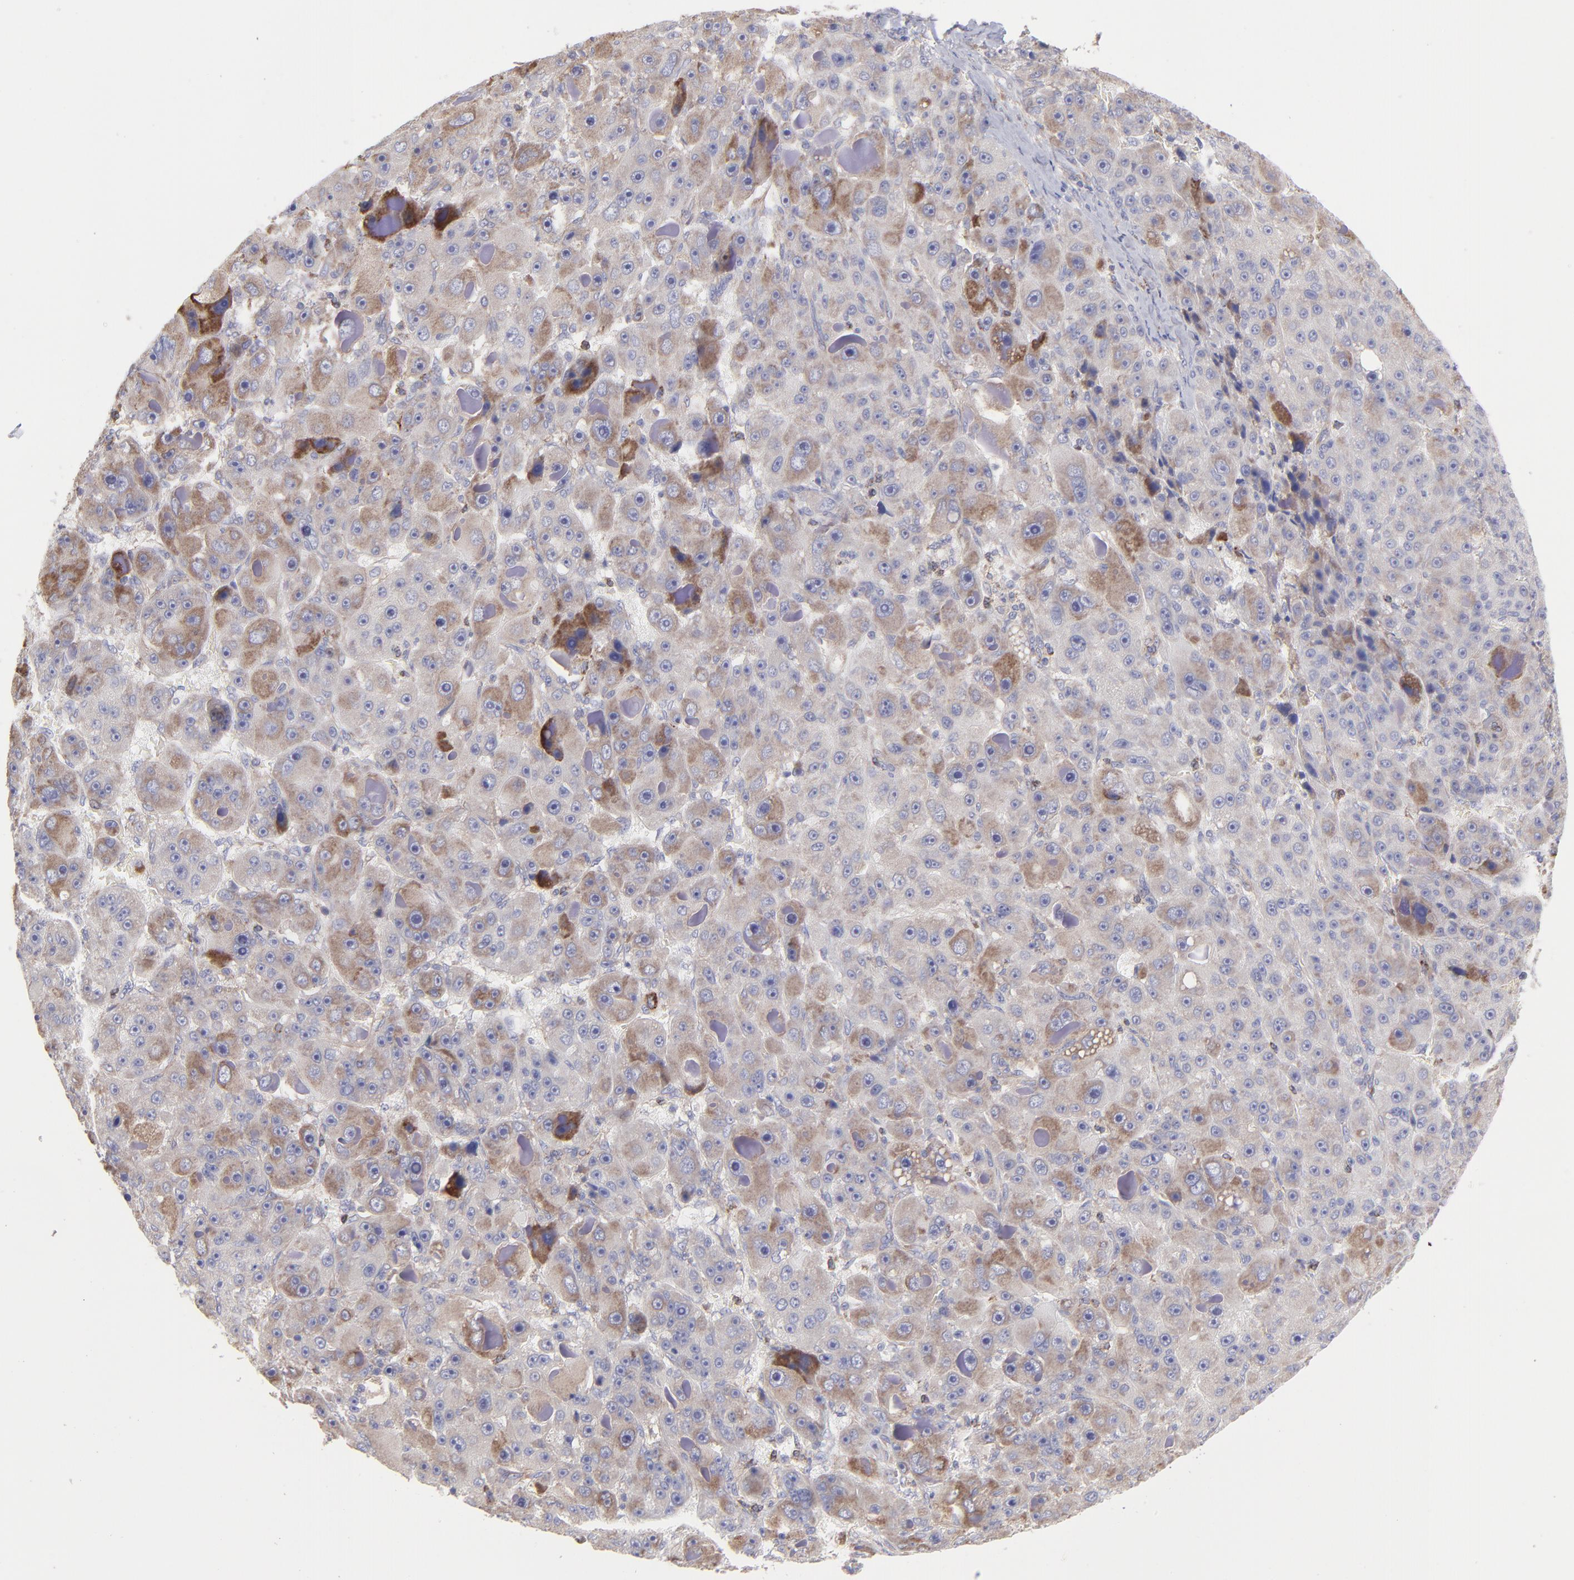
{"staining": {"intensity": "moderate", "quantity": "<25%", "location": "cytoplasmic/membranous"}, "tissue": "liver cancer", "cell_type": "Tumor cells", "image_type": "cancer", "snomed": [{"axis": "morphology", "description": "Carcinoma, Hepatocellular, NOS"}, {"axis": "topography", "description": "Liver"}], "caption": "Tumor cells reveal low levels of moderate cytoplasmic/membranous positivity in about <25% of cells in human liver cancer (hepatocellular carcinoma). (Brightfield microscopy of DAB IHC at high magnification).", "gene": "RPLP0", "patient": {"sex": "male", "age": 76}}